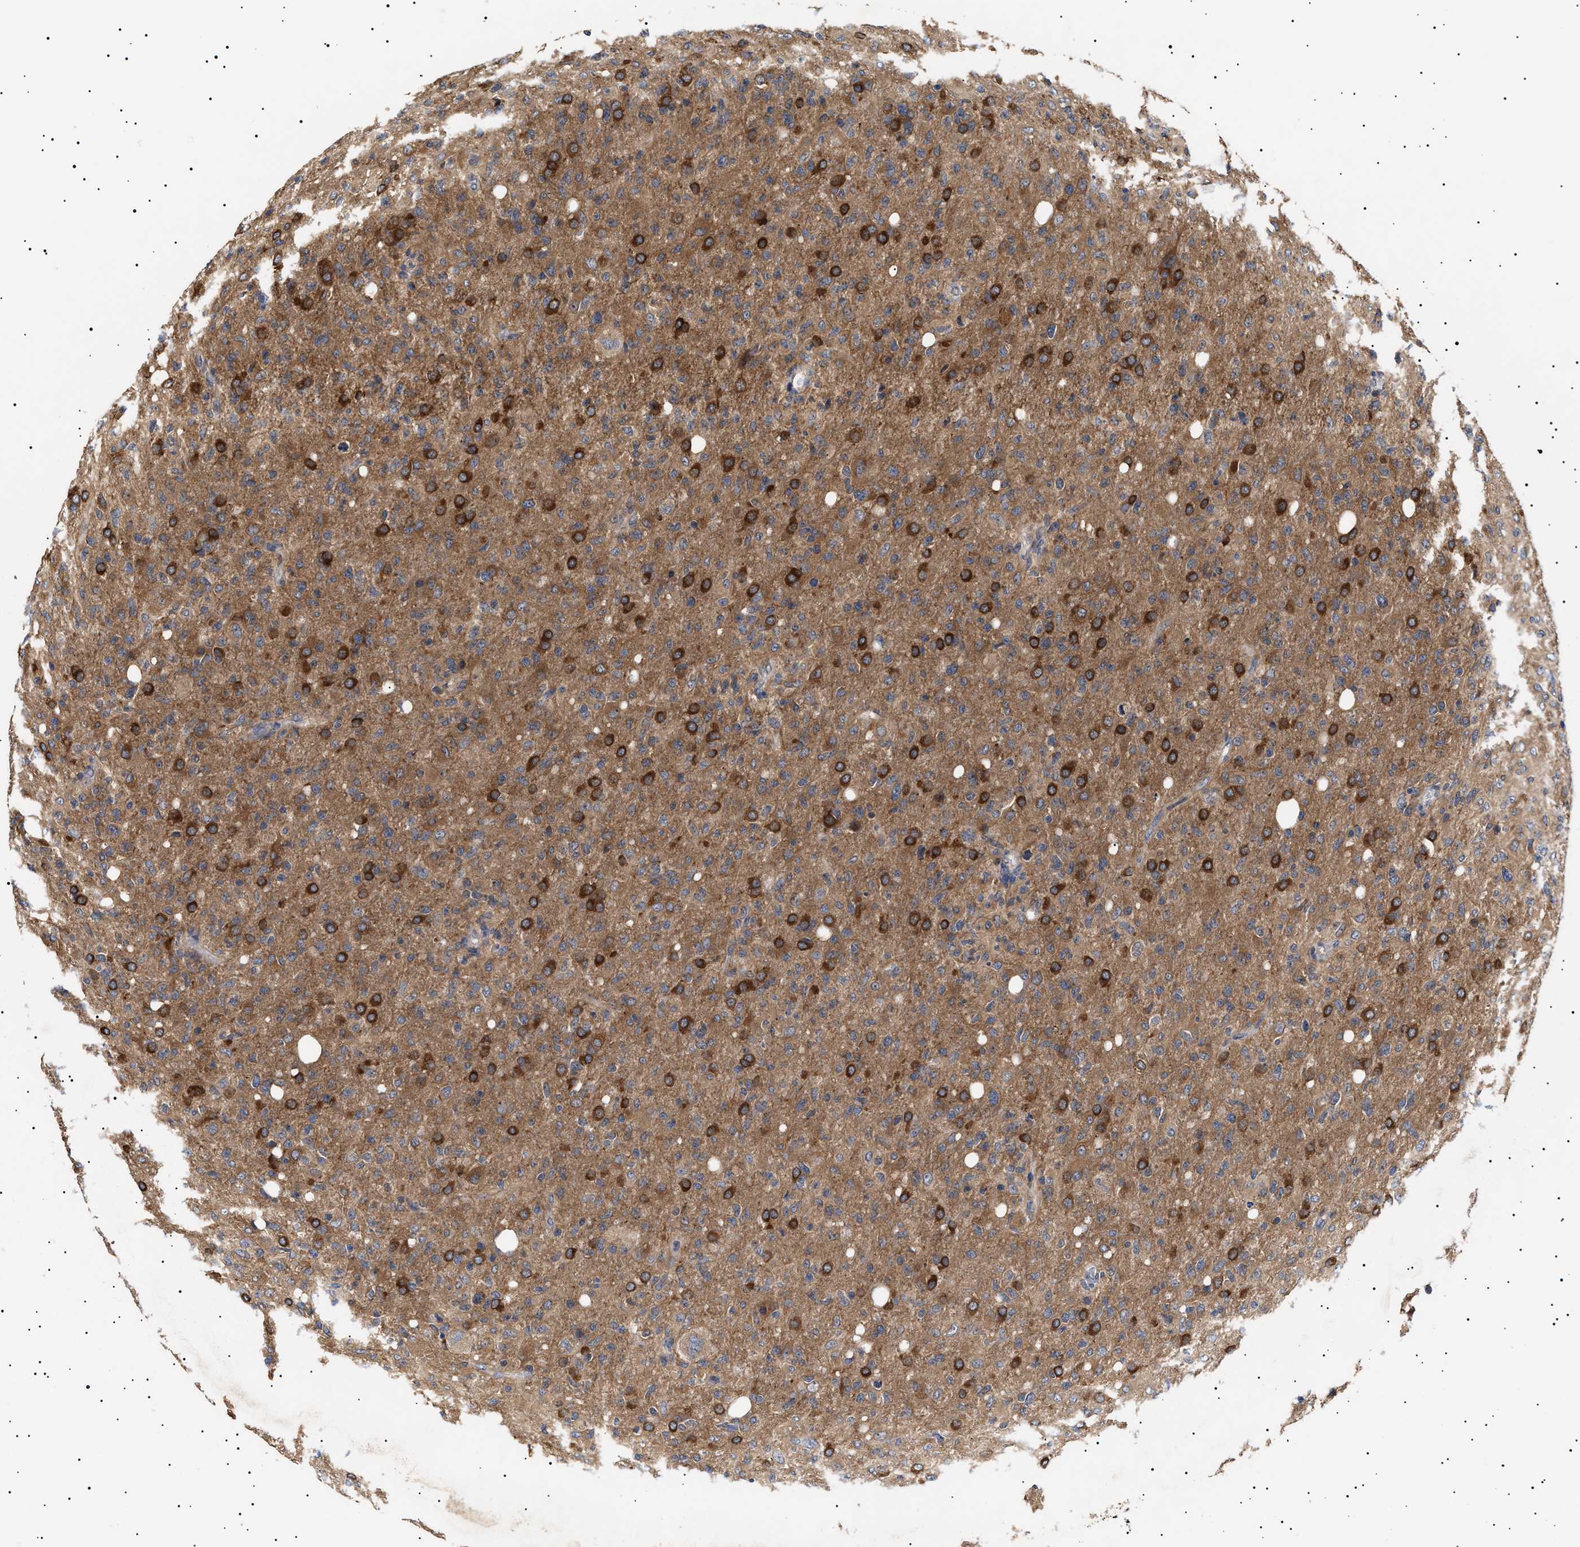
{"staining": {"intensity": "strong", "quantity": "25%-75%", "location": "cytoplasmic/membranous"}, "tissue": "glioma", "cell_type": "Tumor cells", "image_type": "cancer", "snomed": [{"axis": "morphology", "description": "Glioma, malignant, High grade"}, {"axis": "topography", "description": "Brain"}], "caption": "Immunohistochemical staining of malignant high-grade glioma reveals strong cytoplasmic/membranous protein positivity in about 25%-75% of tumor cells. Using DAB (brown) and hematoxylin (blue) stains, captured at high magnification using brightfield microscopy.", "gene": "KRBA1", "patient": {"sex": "female", "age": 57}}